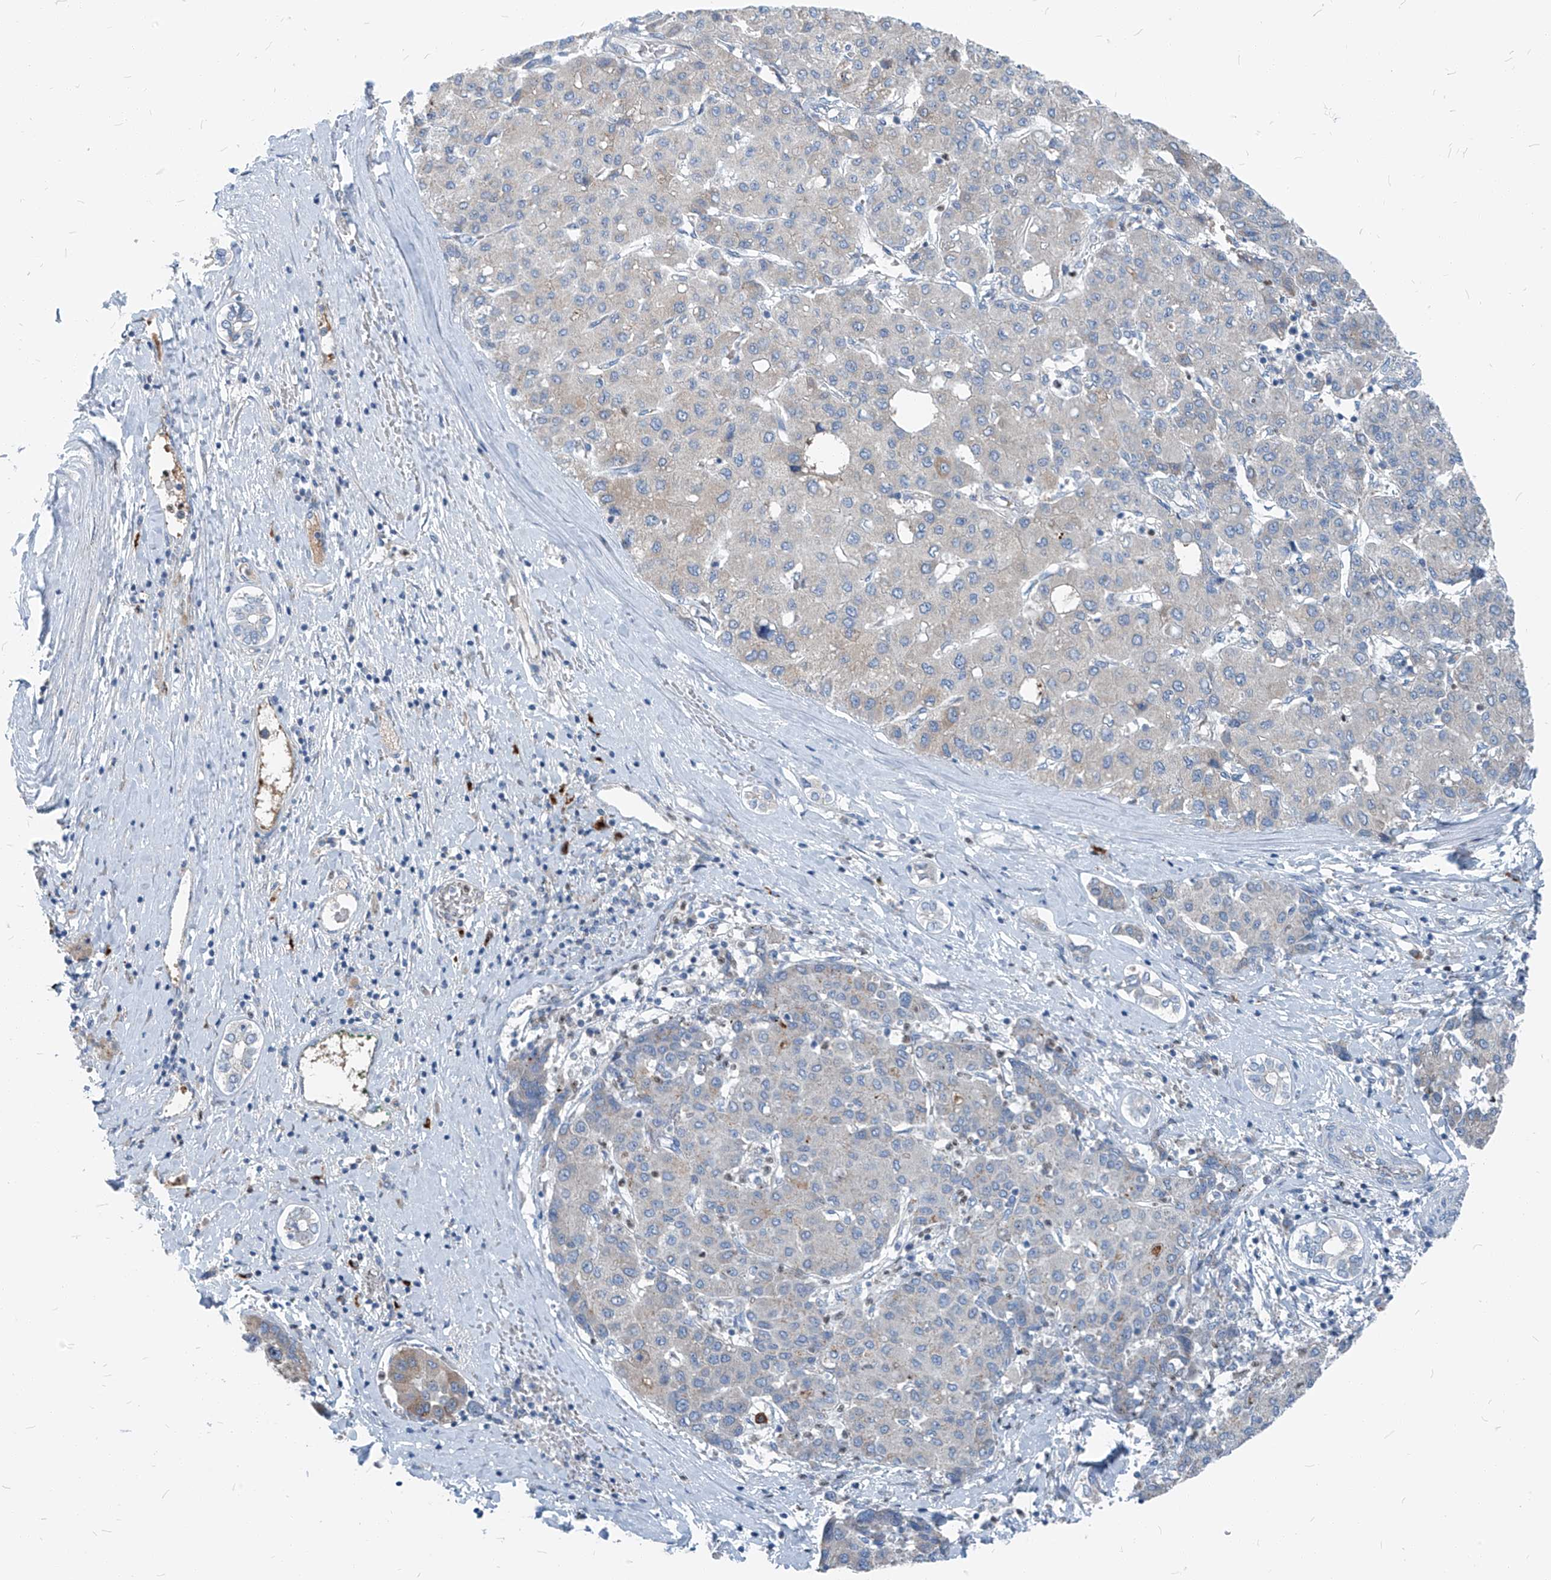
{"staining": {"intensity": "negative", "quantity": "none", "location": "none"}, "tissue": "liver cancer", "cell_type": "Tumor cells", "image_type": "cancer", "snomed": [{"axis": "morphology", "description": "Carcinoma, Hepatocellular, NOS"}, {"axis": "topography", "description": "Liver"}], "caption": "Tumor cells are negative for protein expression in human hepatocellular carcinoma (liver). (DAB (3,3'-diaminobenzidine) immunohistochemistry (IHC), high magnification).", "gene": "CHMP2B", "patient": {"sex": "male", "age": 65}}